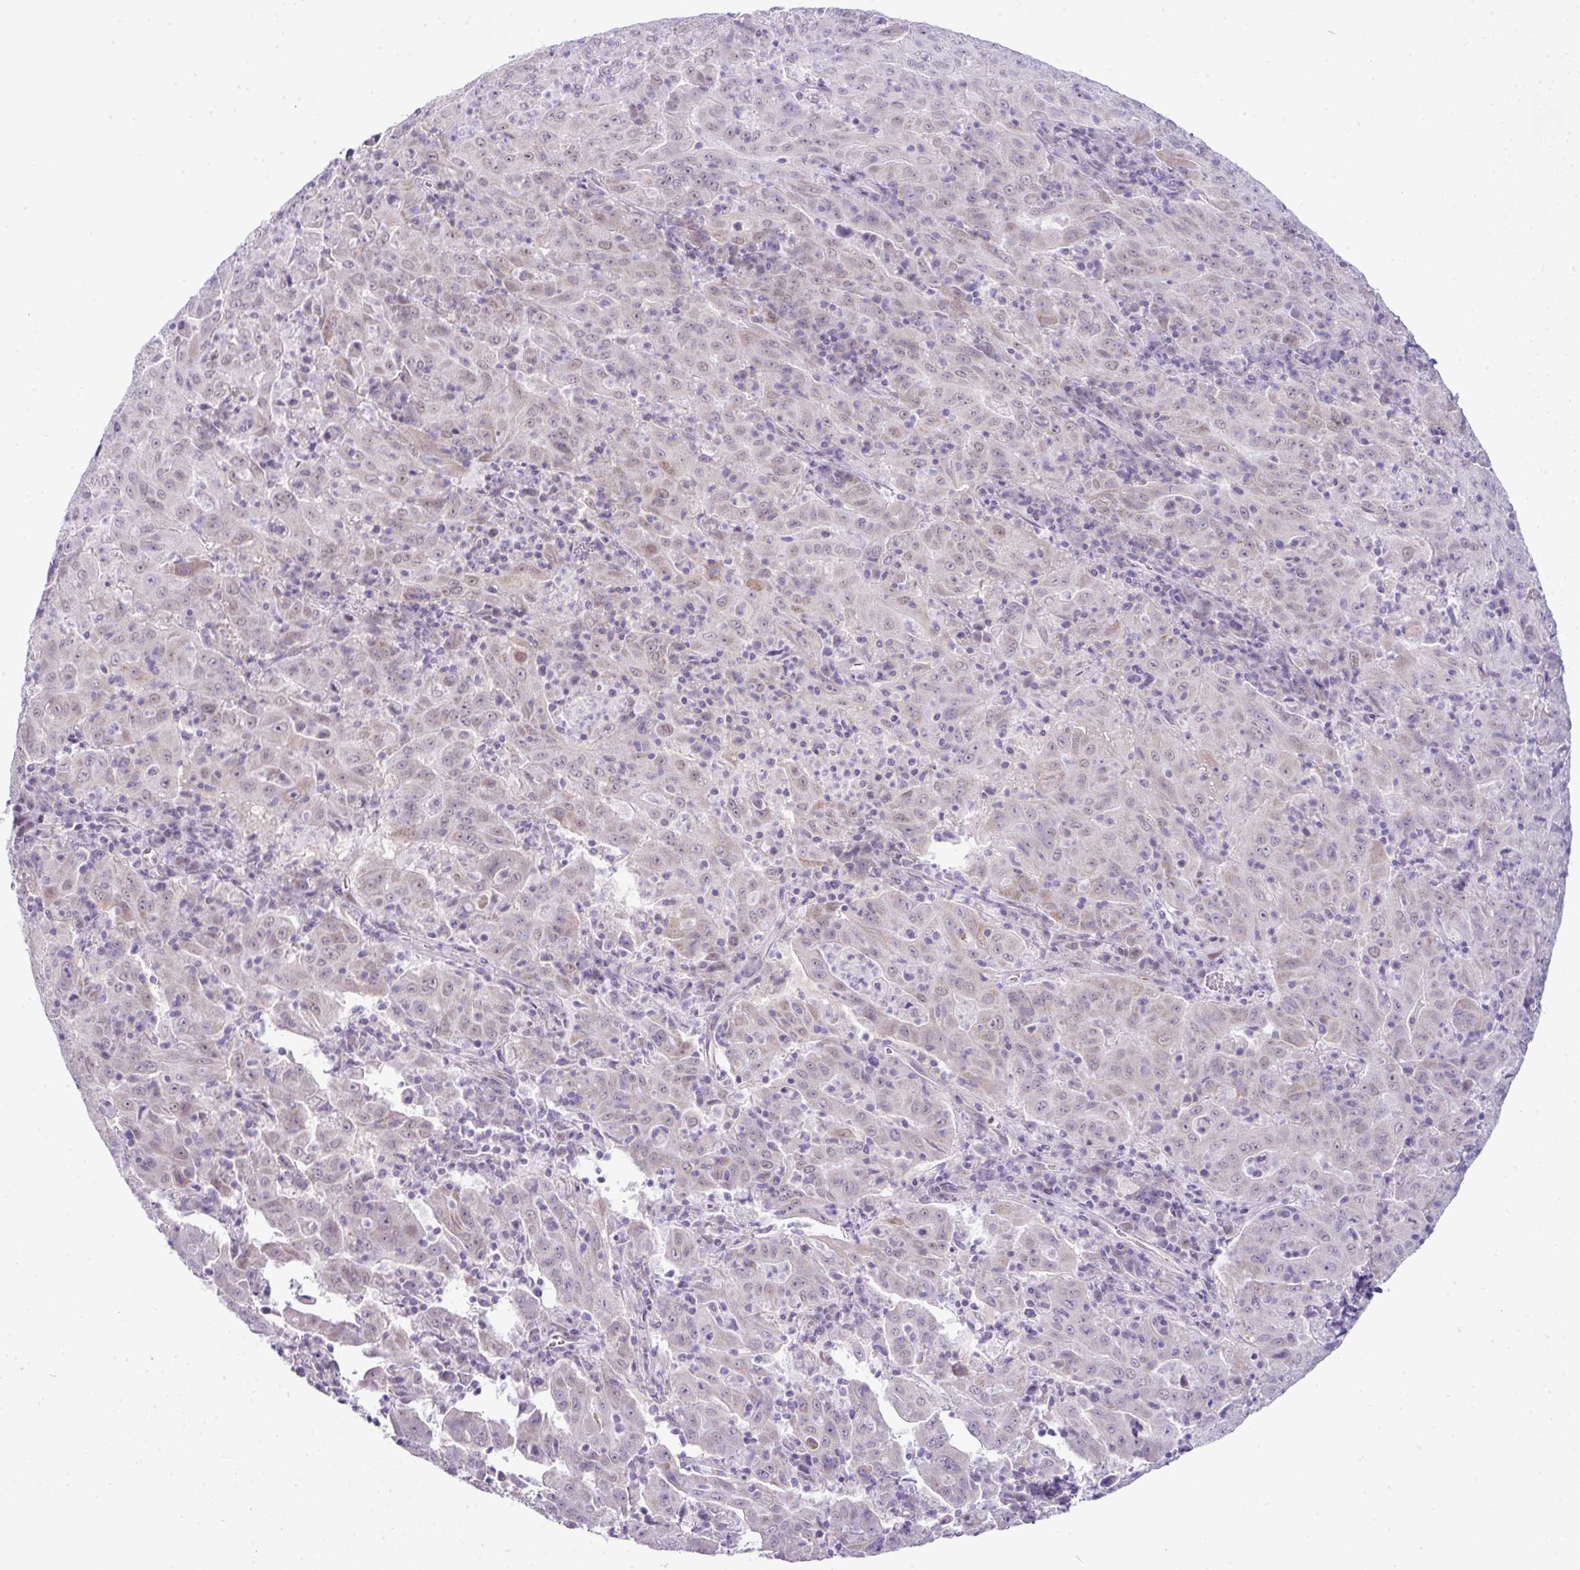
{"staining": {"intensity": "weak", "quantity": "25%-75%", "location": "cytoplasmic/membranous,nuclear"}, "tissue": "pancreatic cancer", "cell_type": "Tumor cells", "image_type": "cancer", "snomed": [{"axis": "morphology", "description": "Adenocarcinoma, NOS"}, {"axis": "topography", "description": "Pancreas"}], "caption": "A histopathology image of human pancreatic adenocarcinoma stained for a protein demonstrates weak cytoplasmic/membranous and nuclear brown staining in tumor cells.", "gene": "CMTM5", "patient": {"sex": "male", "age": 63}}